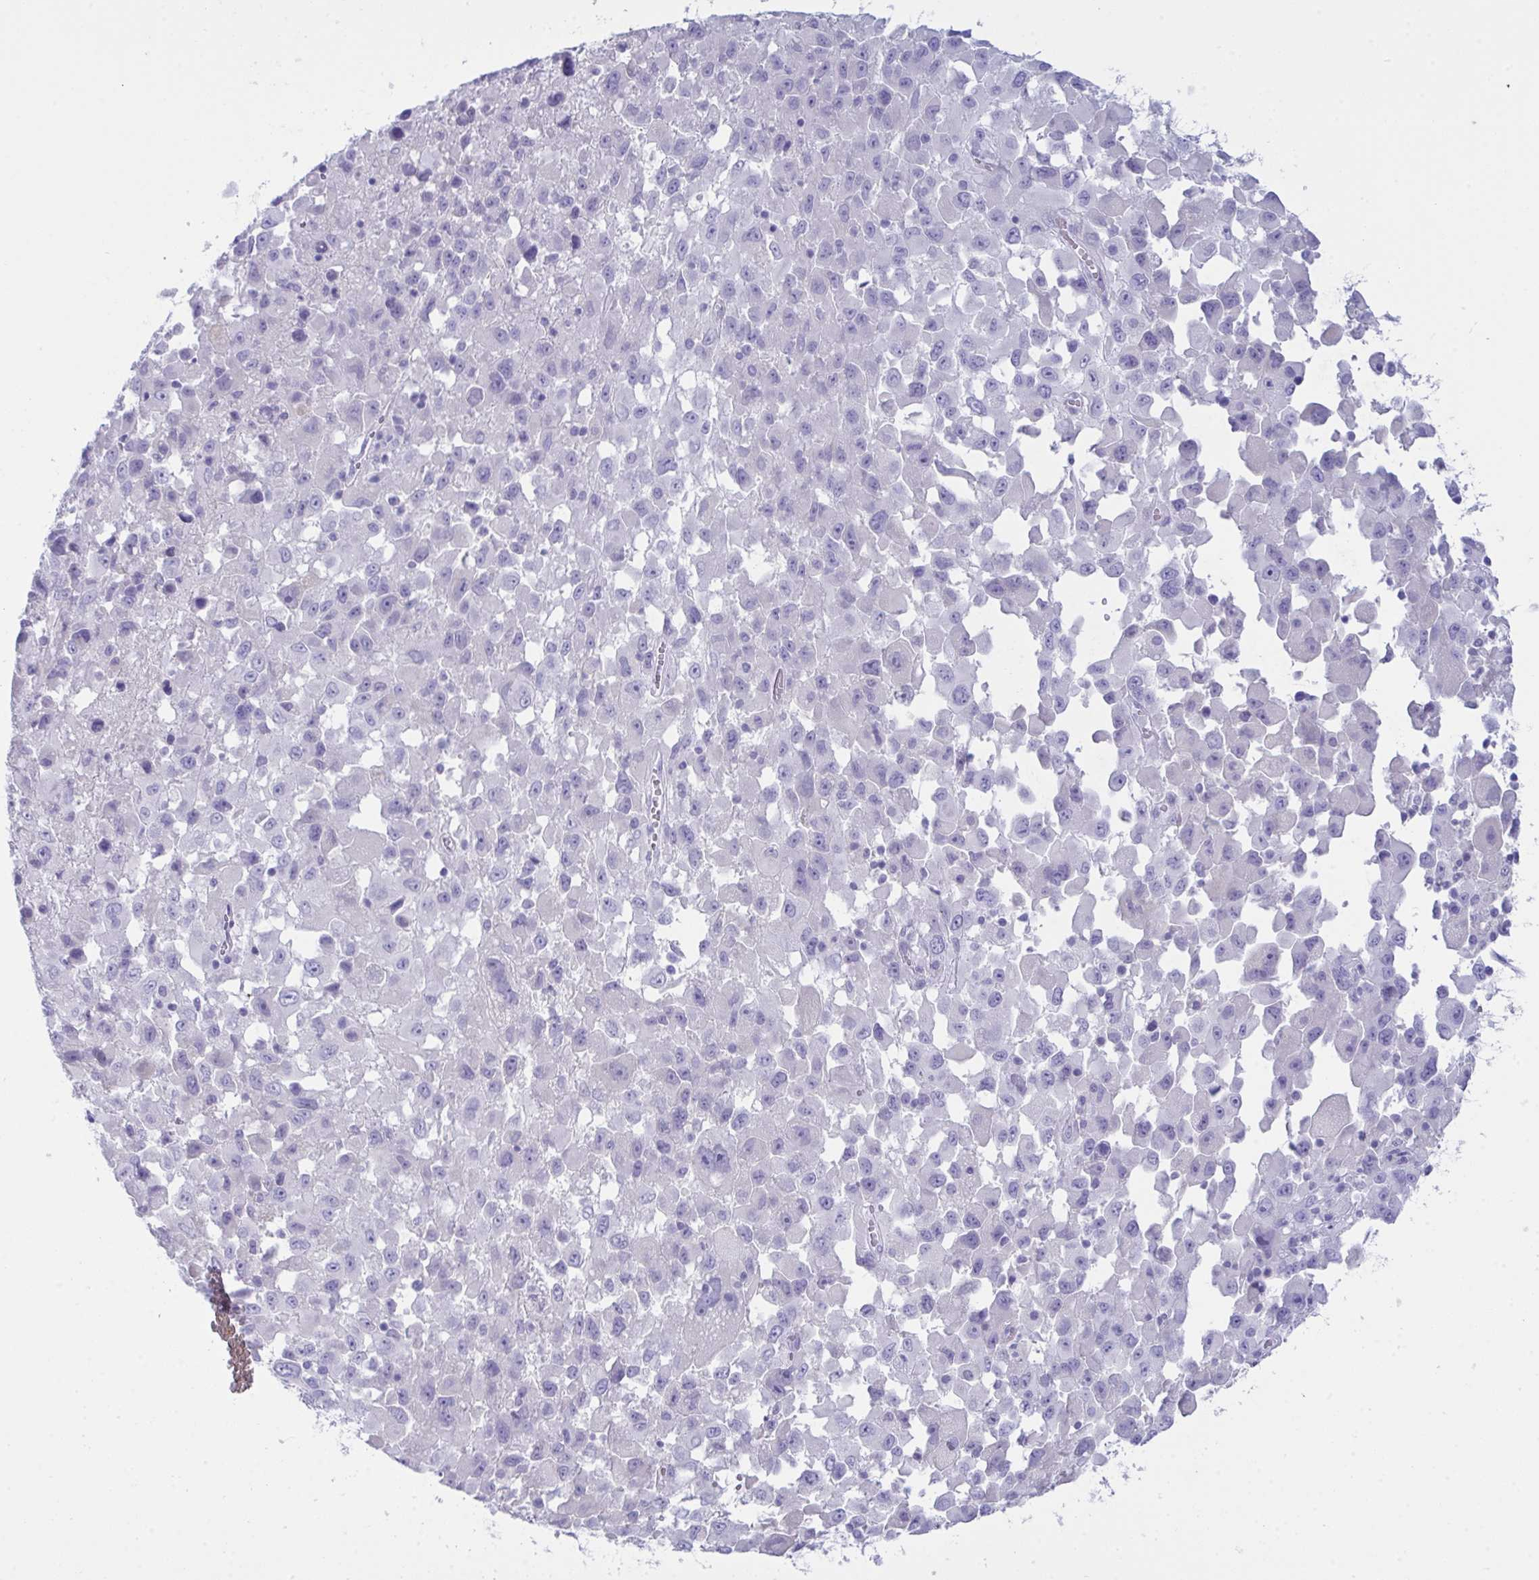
{"staining": {"intensity": "negative", "quantity": "none", "location": "none"}, "tissue": "melanoma", "cell_type": "Tumor cells", "image_type": "cancer", "snomed": [{"axis": "morphology", "description": "Malignant melanoma, Metastatic site"}, {"axis": "topography", "description": "Soft tissue"}], "caption": "This micrograph is of melanoma stained with IHC to label a protein in brown with the nuclei are counter-stained blue. There is no expression in tumor cells.", "gene": "GLB1L2", "patient": {"sex": "male", "age": 50}}